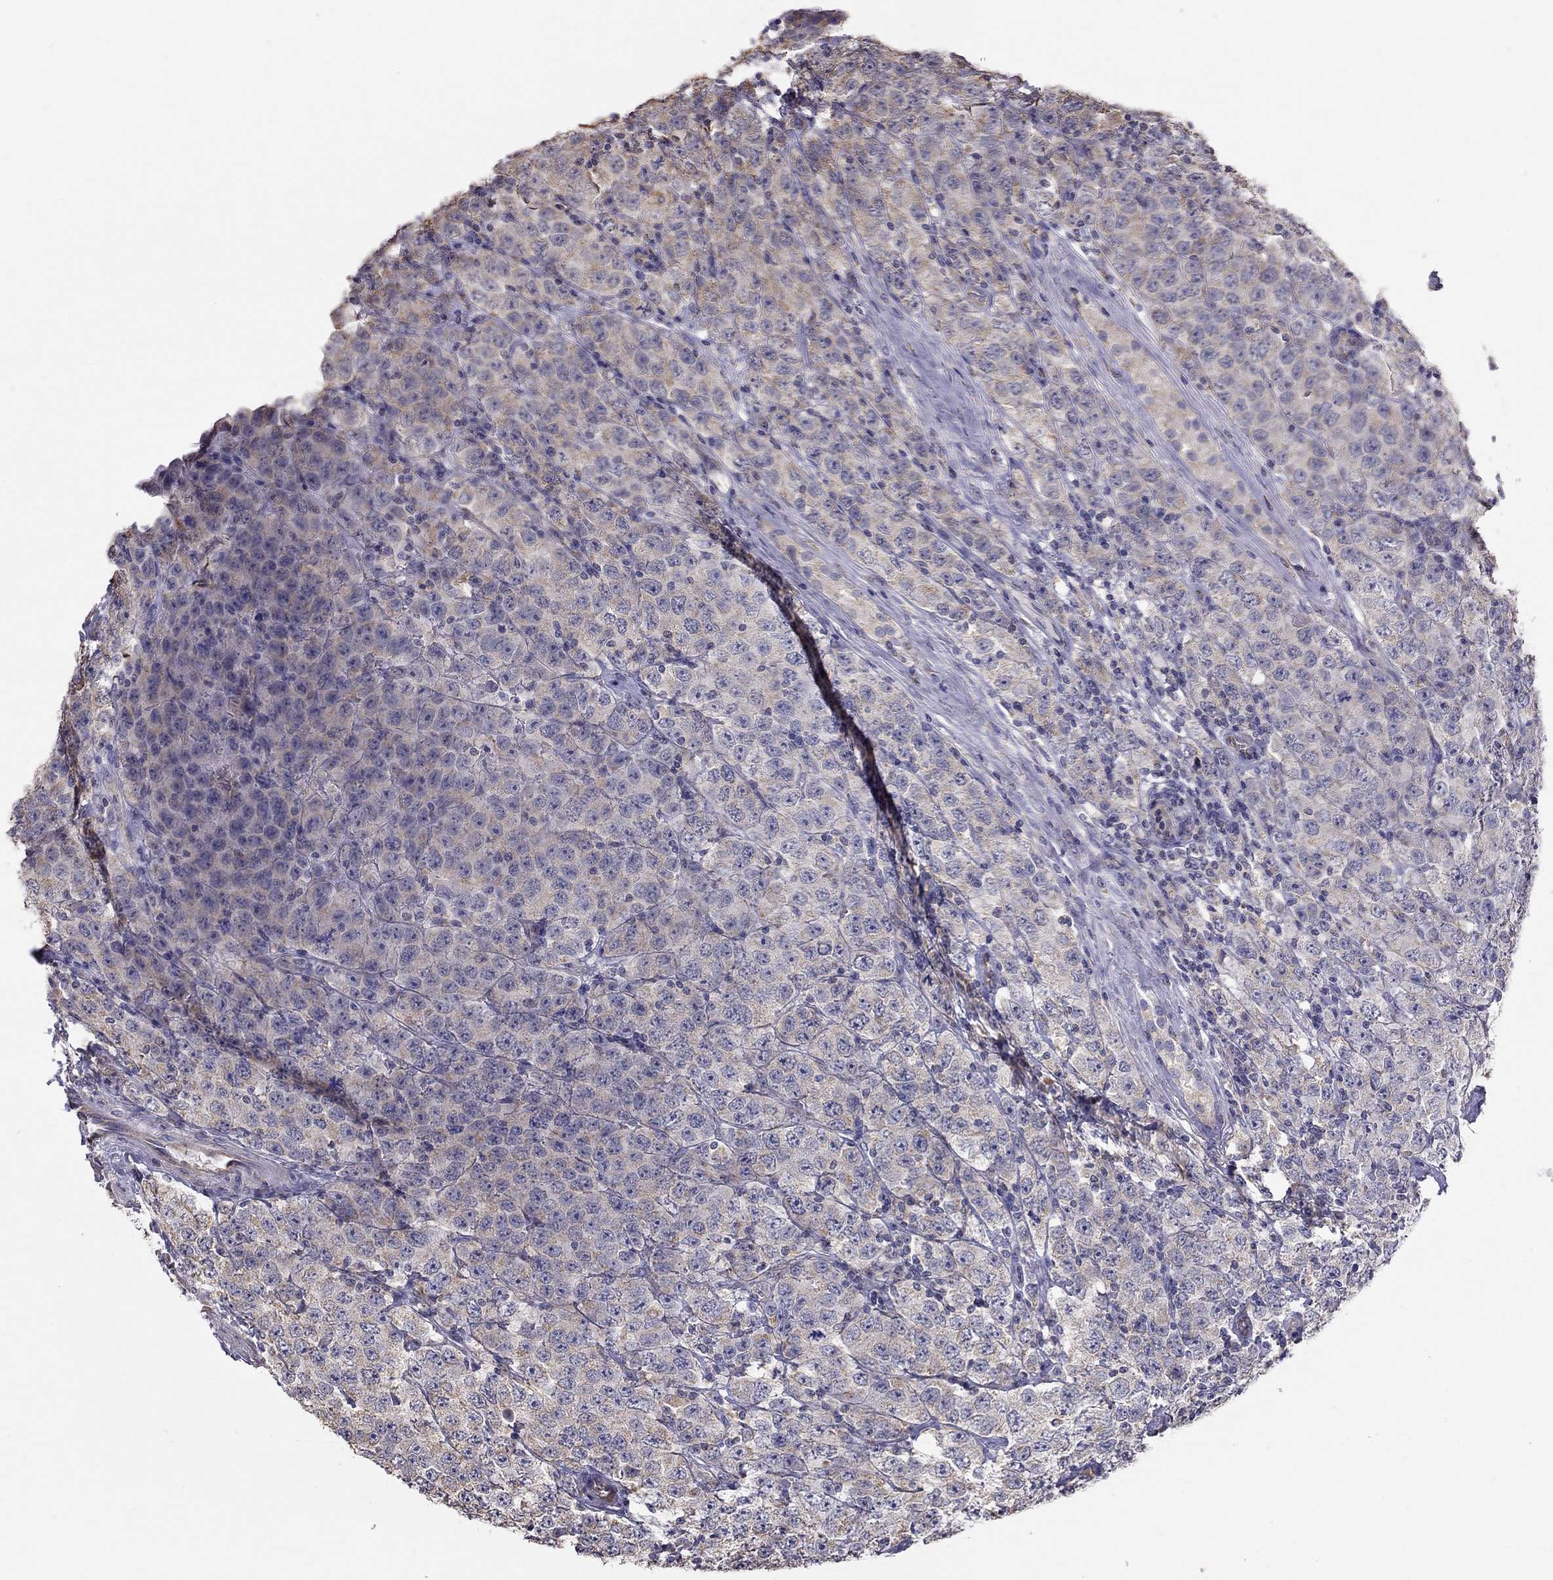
{"staining": {"intensity": "weak", "quantity": "25%-75%", "location": "cytoplasmic/membranous"}, "tissue": "testis cancer", "cell_type": "Tumor cells", "image_type": "cancer", "snomed": [{"axis": "morphology", "description": "Seminoma, NOS"}, {"axis": "topography", "description": "Testis"}], "caption": "Approximately 25%-75% of tumor cells in testis cancer (seminoma) exhibit weak cytoplasmic/membranous protein positivity as visualized by brown immunohistochemical staining.", "gene": "LRIT3", "patient": {"sex": "male", "age": 52}}